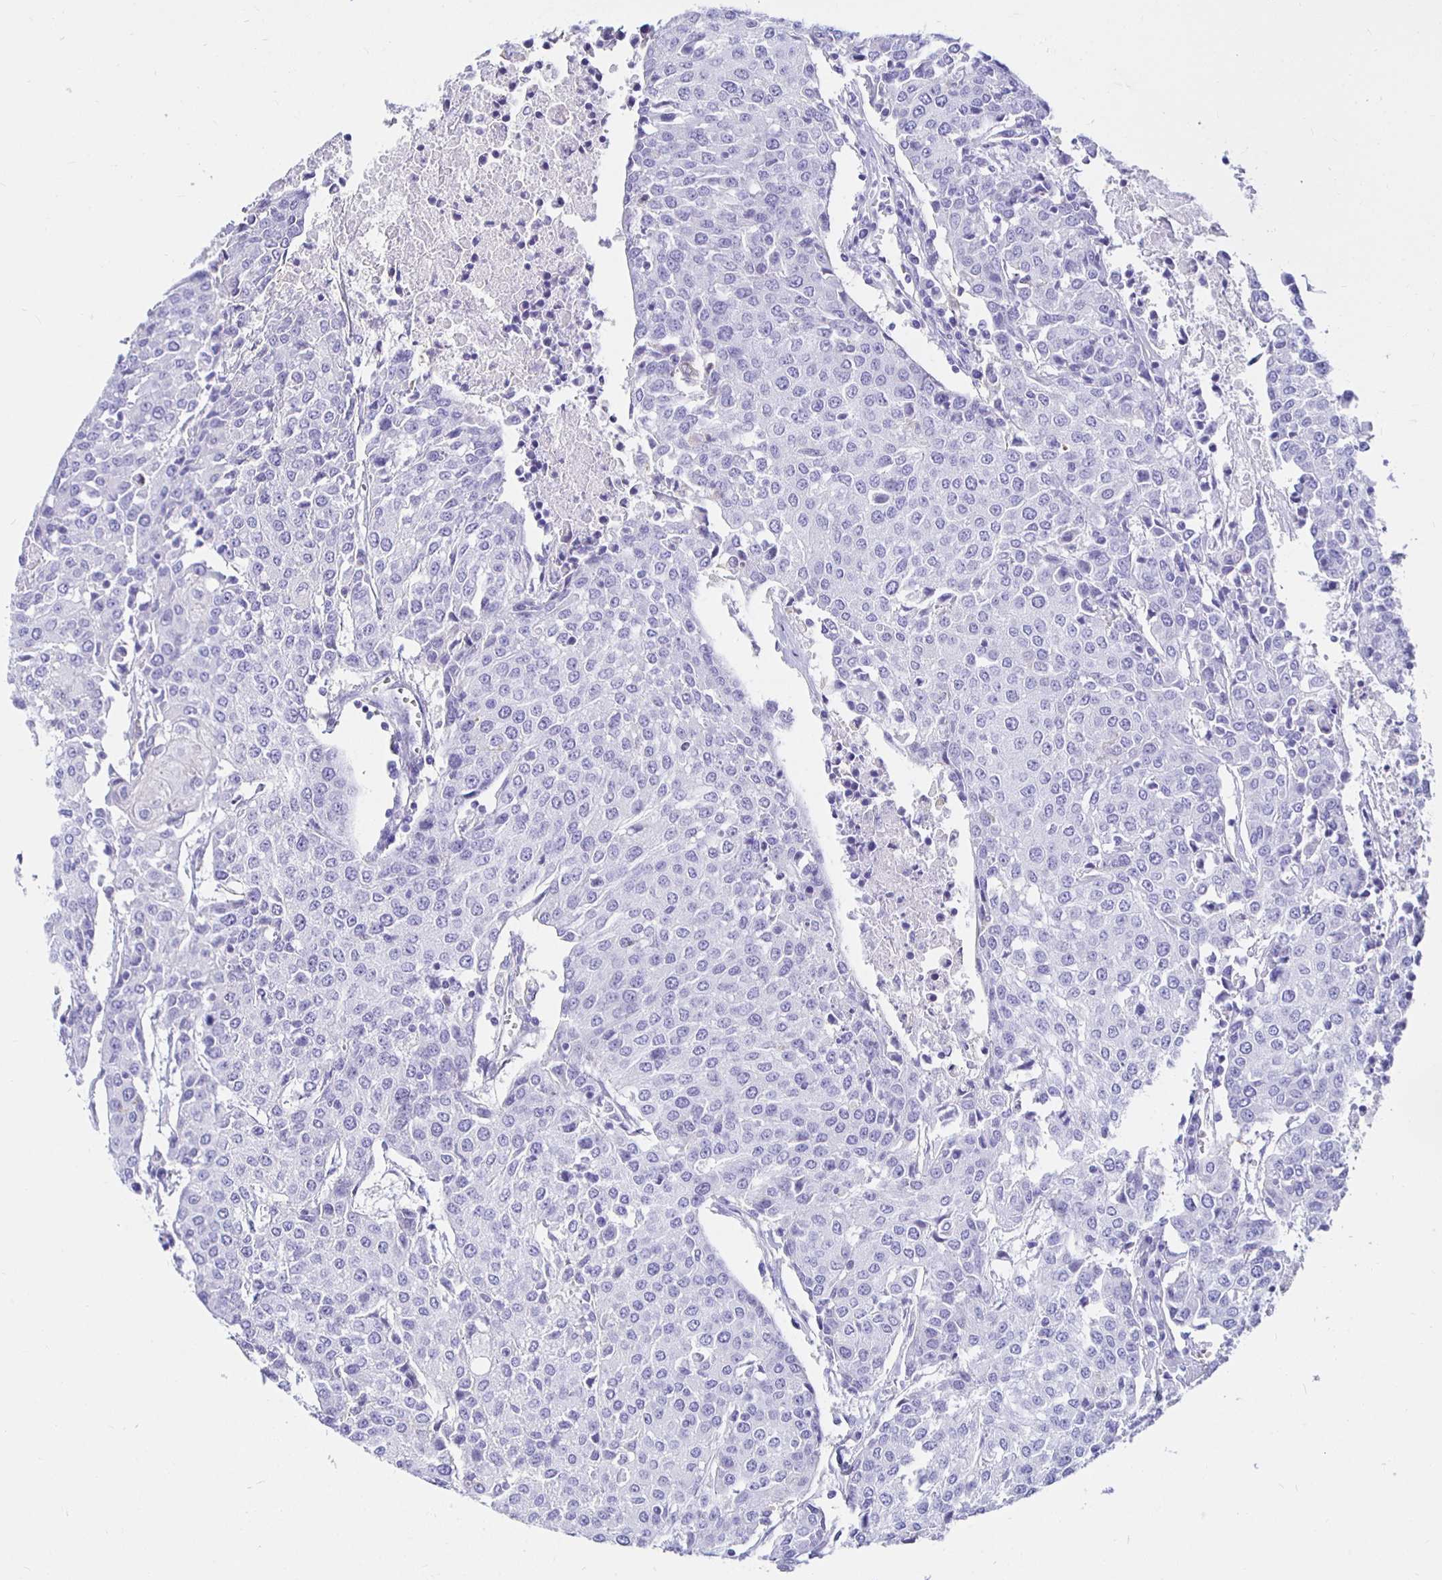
{"staining": {"intensity": "negative", "quantity": "none", "location": "none"}, "tissue": "urothelial cancer", "cell_type": "Tumor cells", "image_type": "cancer", "snomed": [{"axis": "morphology", "description": "Urothelial carcinoma, High grade"}, {"axis": "topography", "description": "Urinary bladder"}], "caption": "Immunohistochemistry of urothelial cancer exhibits no expression in tumor cells.", "gene": "UMOD", "patient": {"sex": "female", "age": 85}}